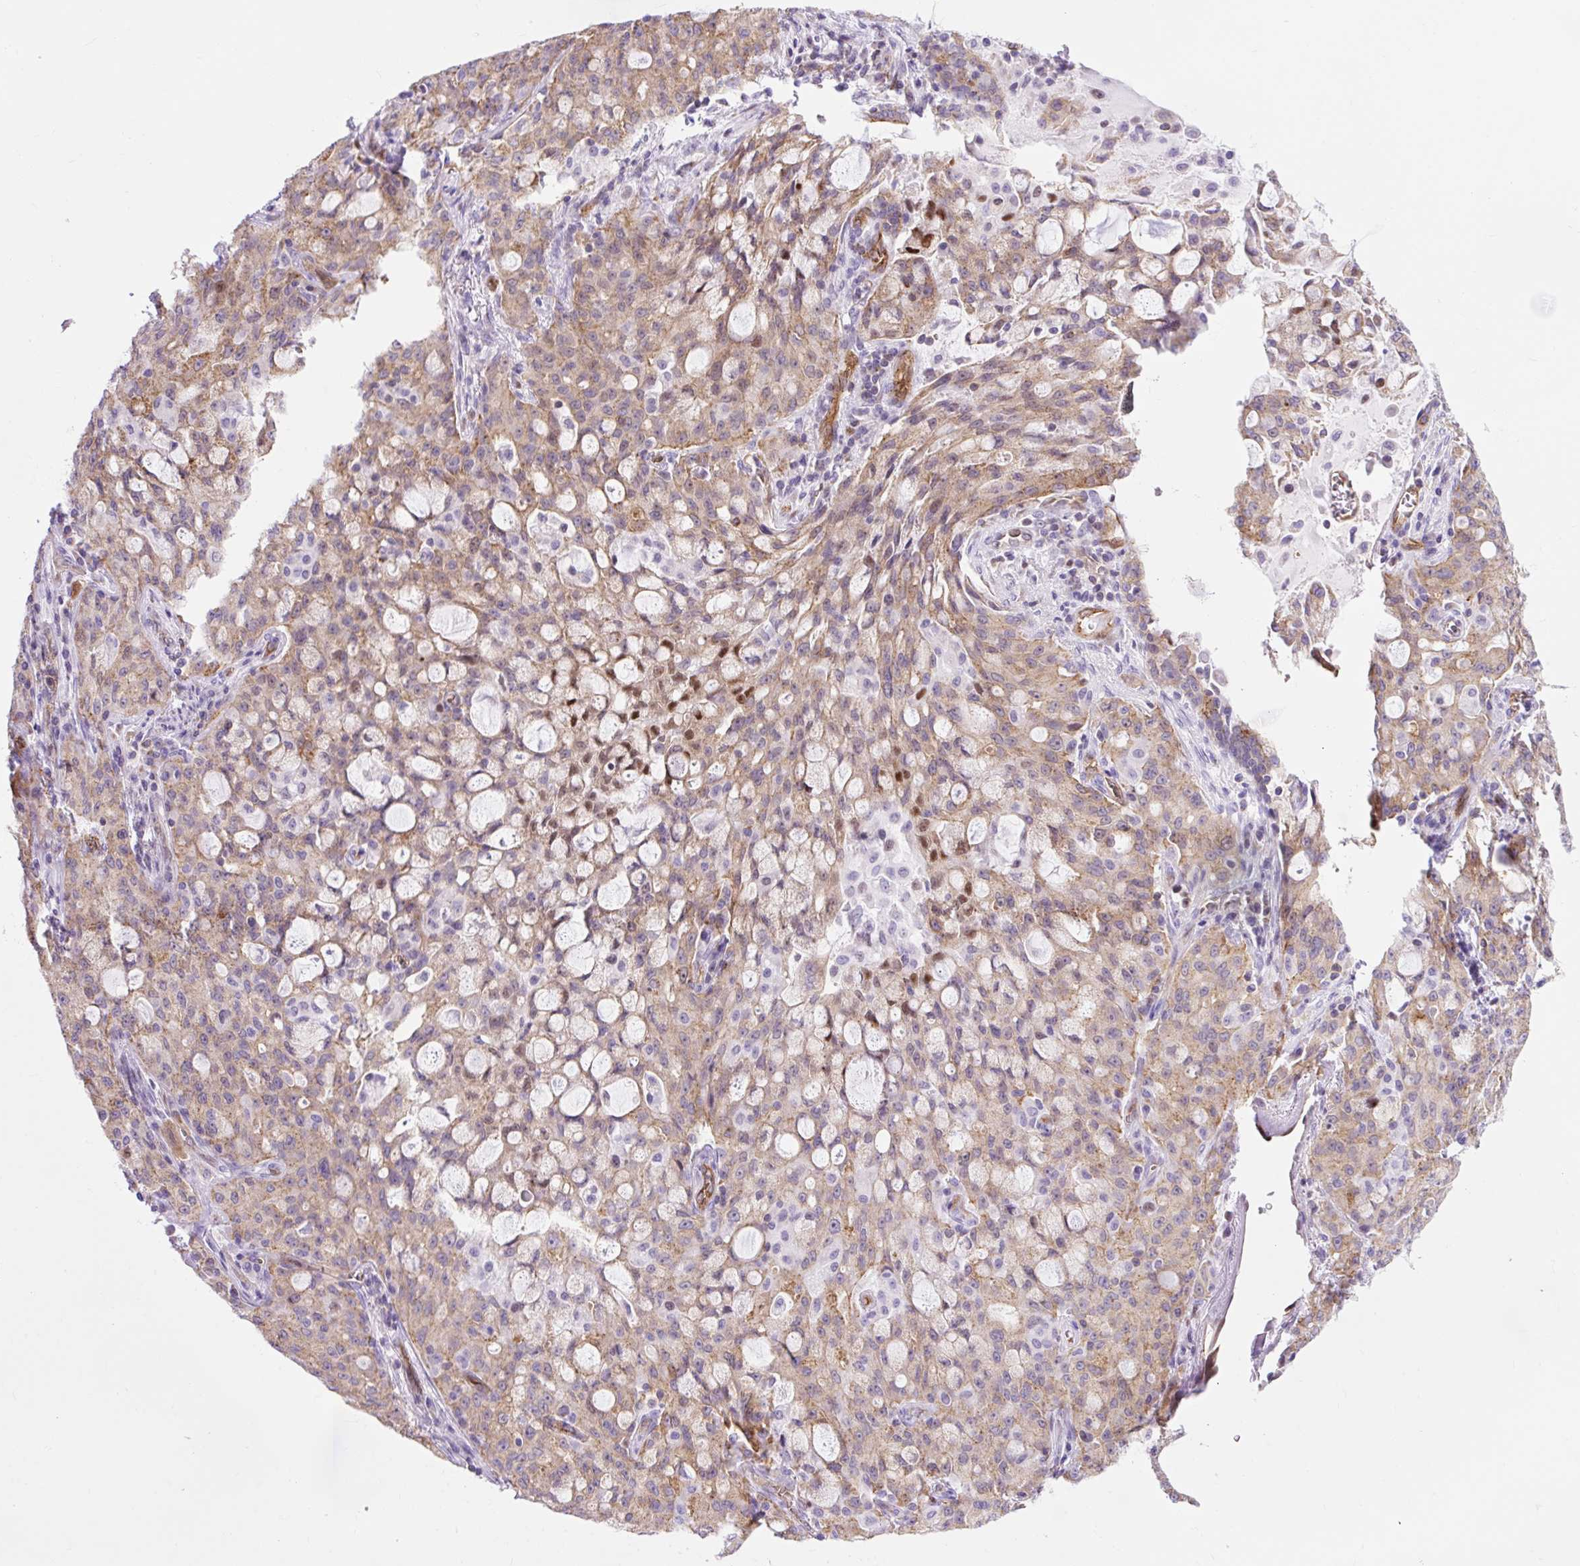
{"staining": {"intensity": "moderate", "quantity": "25%-75%", "location": "cytoplasmic/membranous,nuclear"}, "tissue": "lung cancer", "cell_type": "Tumor cells", "image_type": "cancer", "snomed": [{"axis": "morphology", "description": "Adenocarcinoma, NOS"}, {"axis": "topography", "description": "Lung"}], "caption": "Lung cancer was stained to show a protein in brown. There is medium levels of moderate cytoplasmic/membranous and nuclear positivity in about 25%-75% of tumor cells. (IHC, brightfield microscopy, high magnification).", "gene": "HIP1R", "patient": {"sex": "female", "age": 44}}